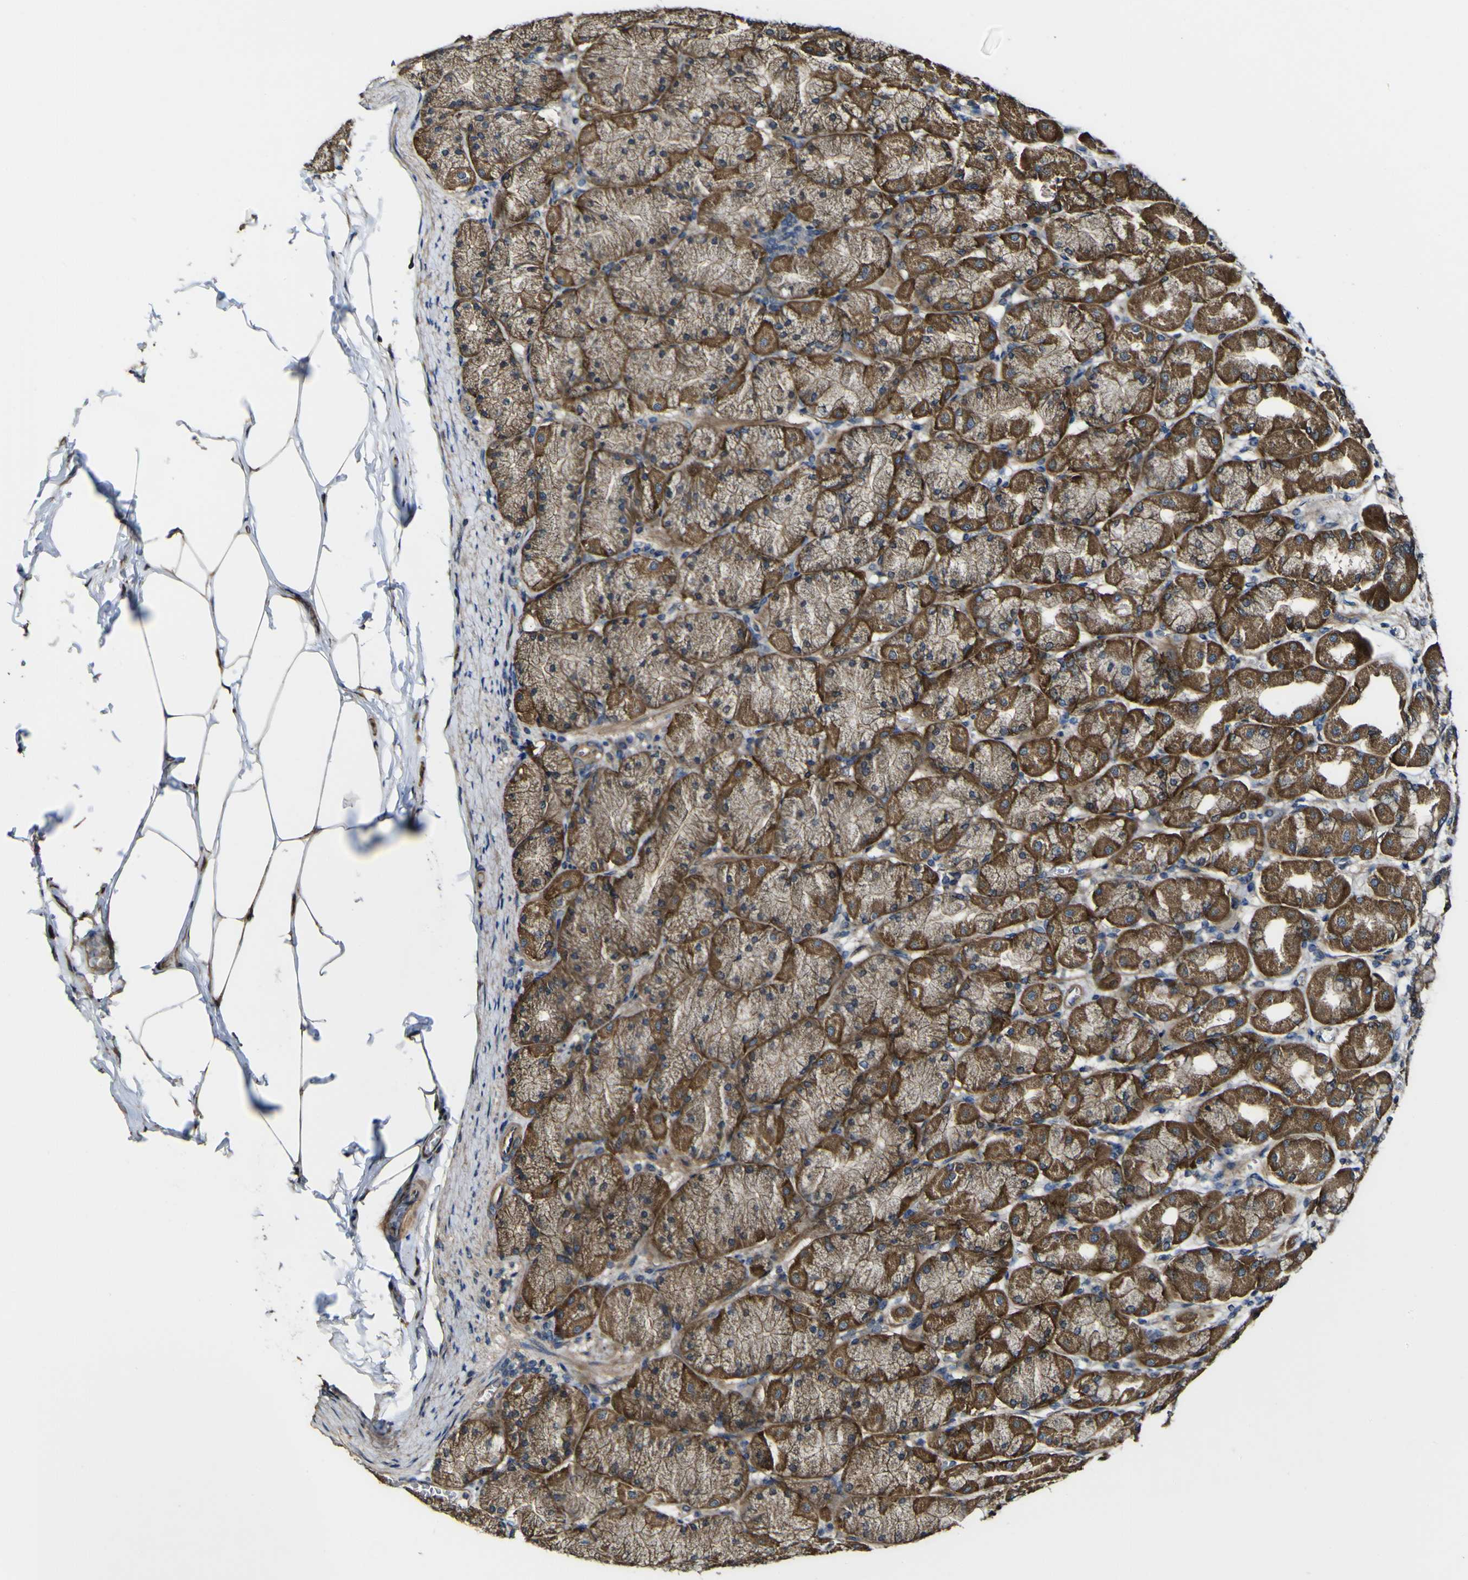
{"staining": {"intensity": "strong", "quantity": ">75%", "location": "cytoplasmic/membranous"}, "tissue": "stomach", "cell_type": "Glandular cells", "image_type": "normal", "snomed": [{"axis": "morphology", "description": "Normal tissue, NOS"}, {"axis": "topography", "description": "Stomach, upper"}], "caption": "A brown stain highlights strong cytoplasmic/membranous expression of a protein in glandular cells of unremarkable human stomach.", "gene": "NAALADL2", "patient": {"sex": "female", "age": 56}}